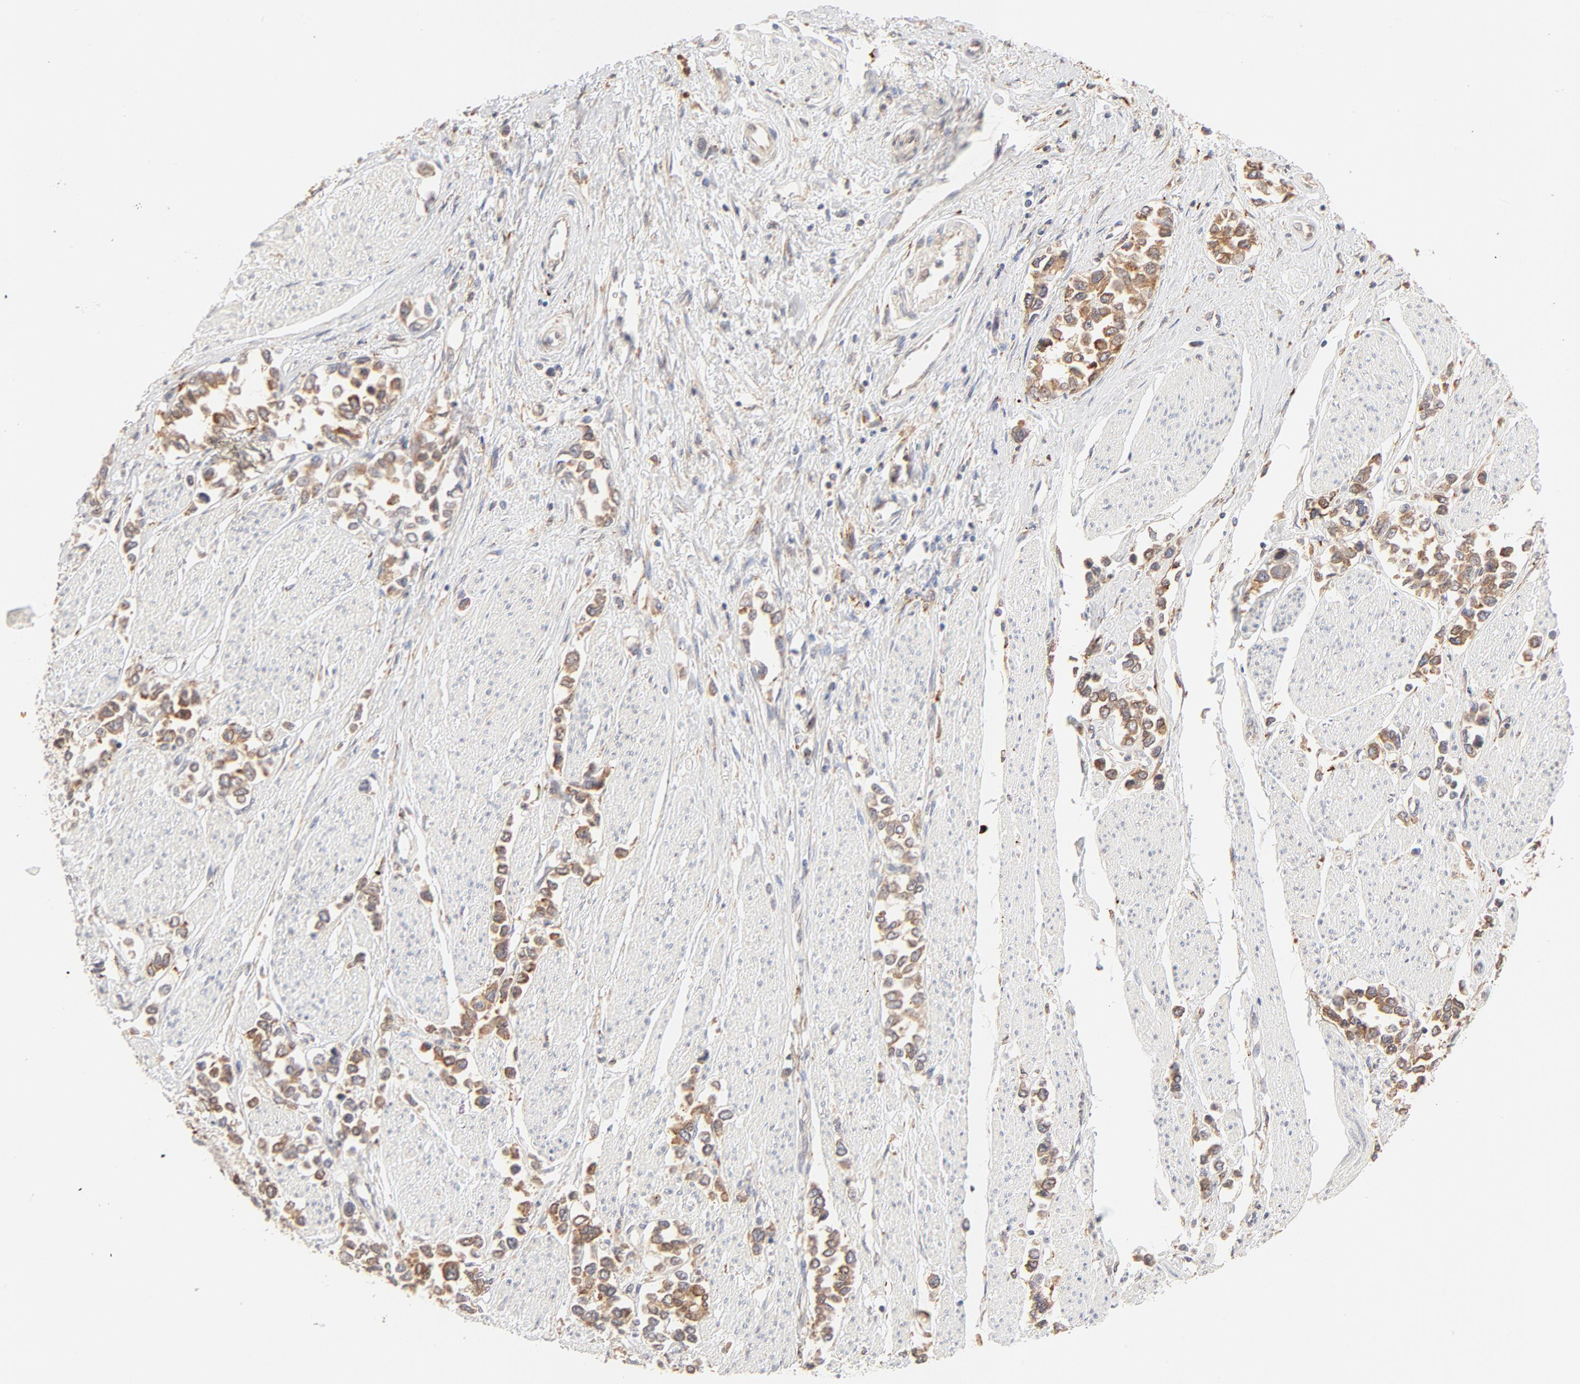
{"staining": {"intensity": "moderate", "quantity": ">75%", "location": "cytoplasmic/membranous"}, "tissue": "stomach cancer", "cell_type": "Tumor cells", "image_type": "cancer", "snomed": [{"axis": "morphology", "description": "Adenocarcinoma, NOS"}, {"axis": "topography", "description": "Stomach, upper"}], "caption": "Protein expression analysis of adenocarcinoma (stomach) reveals moderate cytoplasmic/membranous positivity in about >75% of tumor cells.", "gene": "PARP12", "patient": {"sex": "male", "age": 76}}